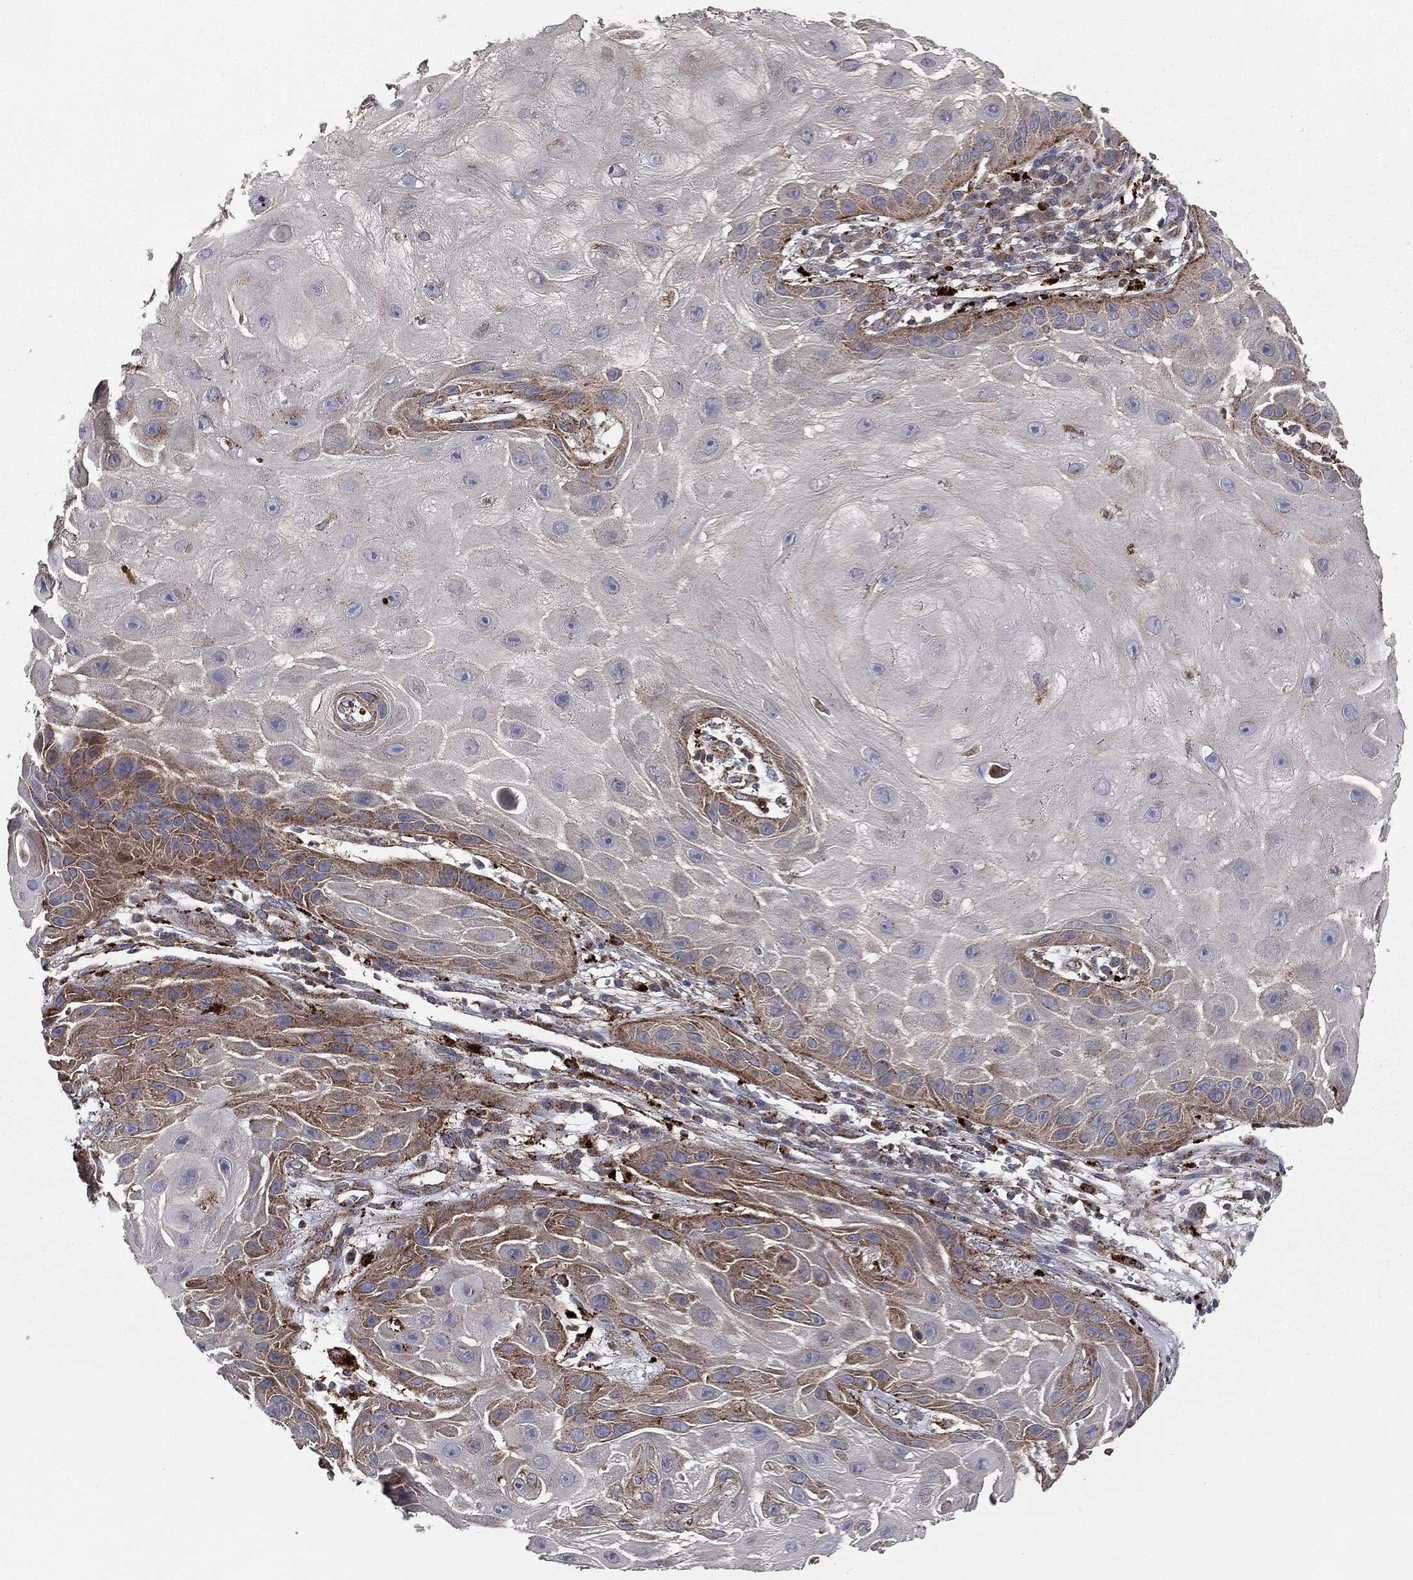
{"staining": {"intensity": "moderate", "quantity": "<25%", "location": "cytoplasmic/membranous"}, "tissue": "skin cancer", "cell_type": "Tumor cells", "image_type": "cancer", "snomed": [{"axis": "morphology", "description": "Normal tissue, NOS"}, {"axis": "morphology", "description": "Squamous cell carcinoma, NOS"}, {"axis": "topography", "description": "Skin"}], "caption": "The histopathology image demonstrates immunohistochemical staining of skin cancer (squamous cell carcinoma). There is moderate cytoplasmic/membranous expression is present in approximately <25% of tumor cells.", "gene": "CTSA", "patient": {"sex": "male", "age": 79}}